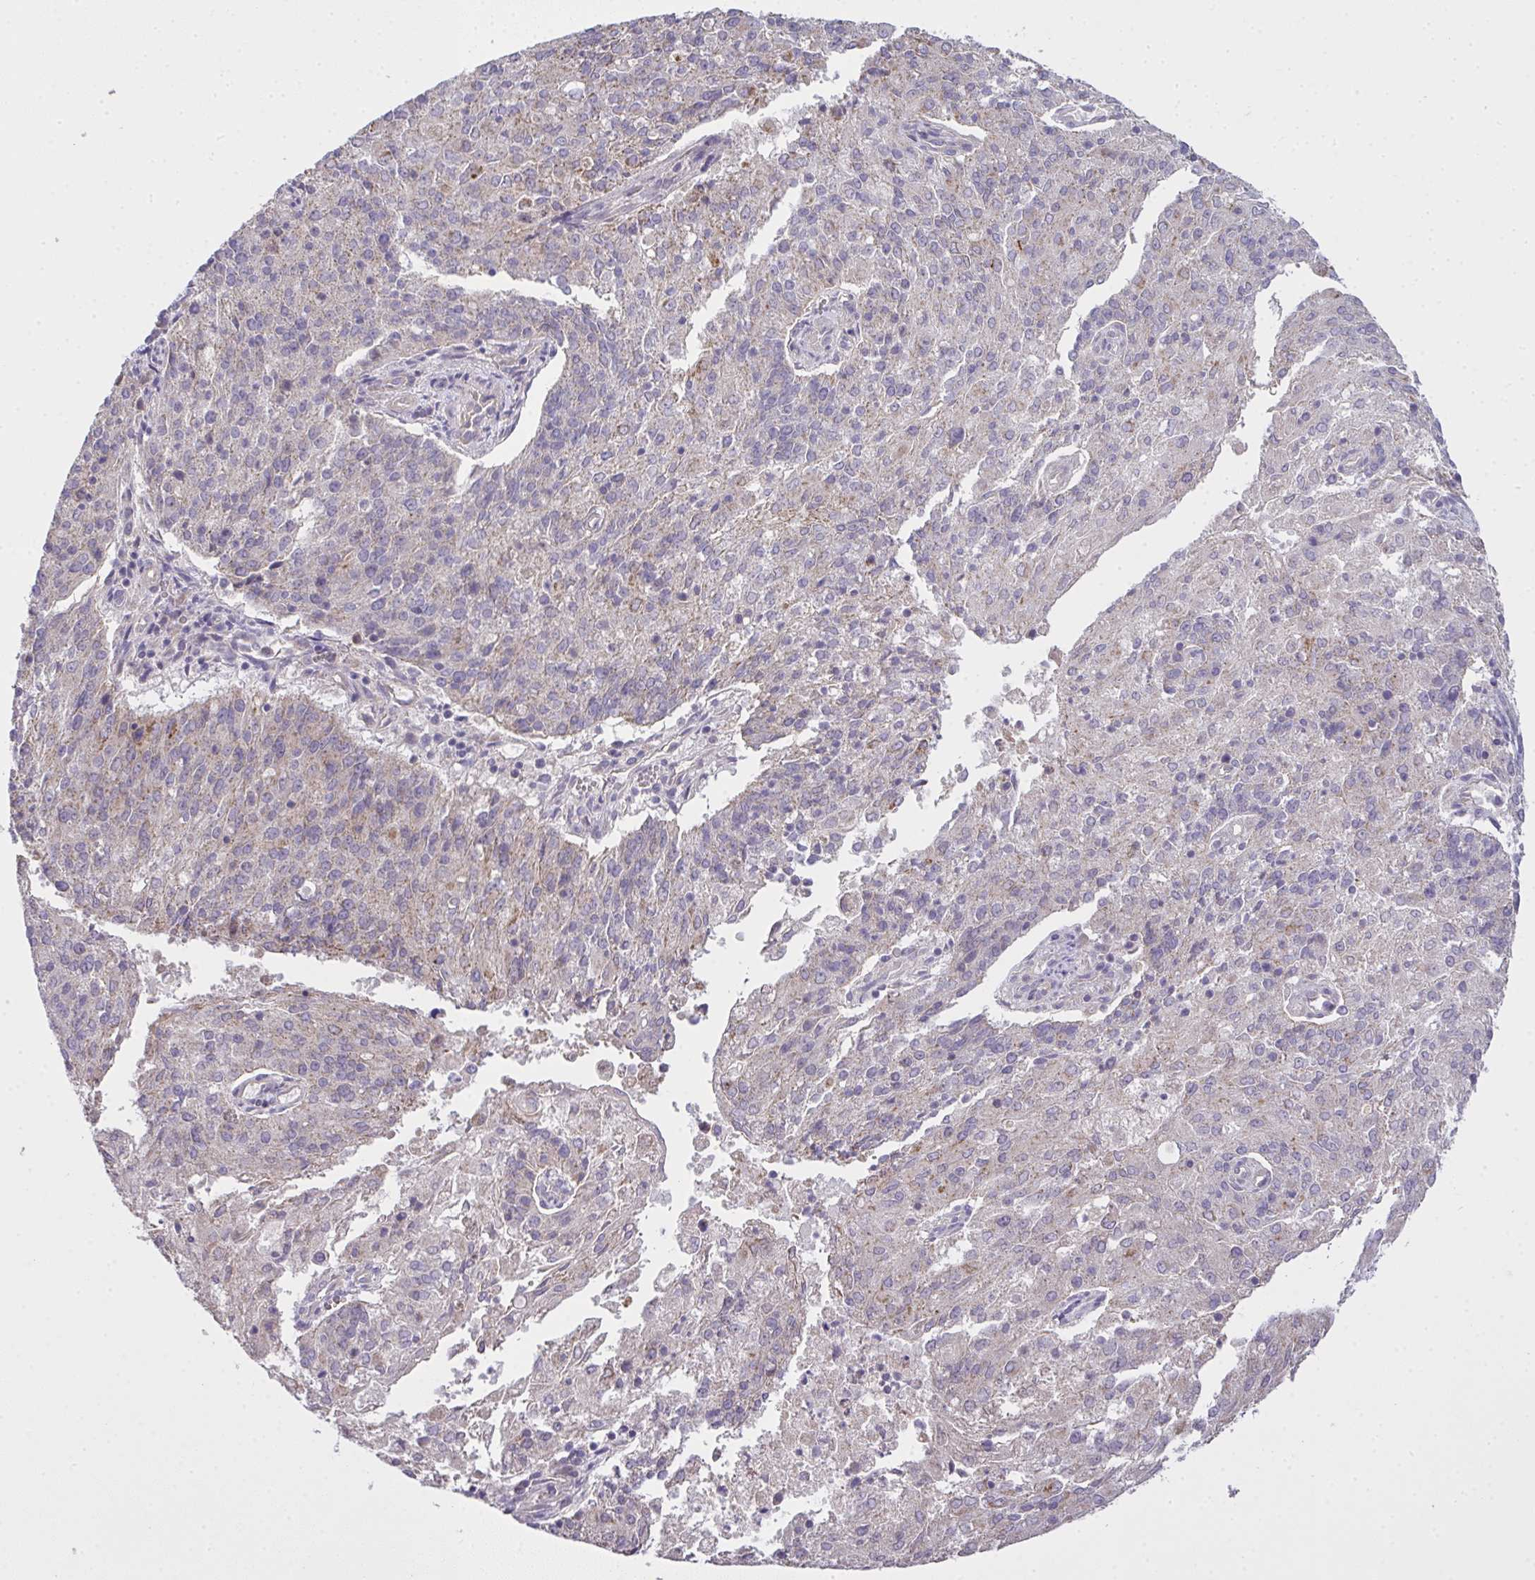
{"staining": {"intensity": "weak", "quantity": "<25%", "location": "cytoplasmic/membranous"}, "tissue": "endometrial cancer", "cell_type": "Tumor cells", "image_type": "cancer", "snomed": [{"axis": "morphology", "description": "Adenocarcinoma, NOS"}, {"axis": "topography", "description": "Endometrium"}], "caption": "There is no significant positivity in tumor cells of endometrial cancer (adenocarcinoma).", "gene": "NT5C1A", "patient": {"sex": "female", "age": 82}}